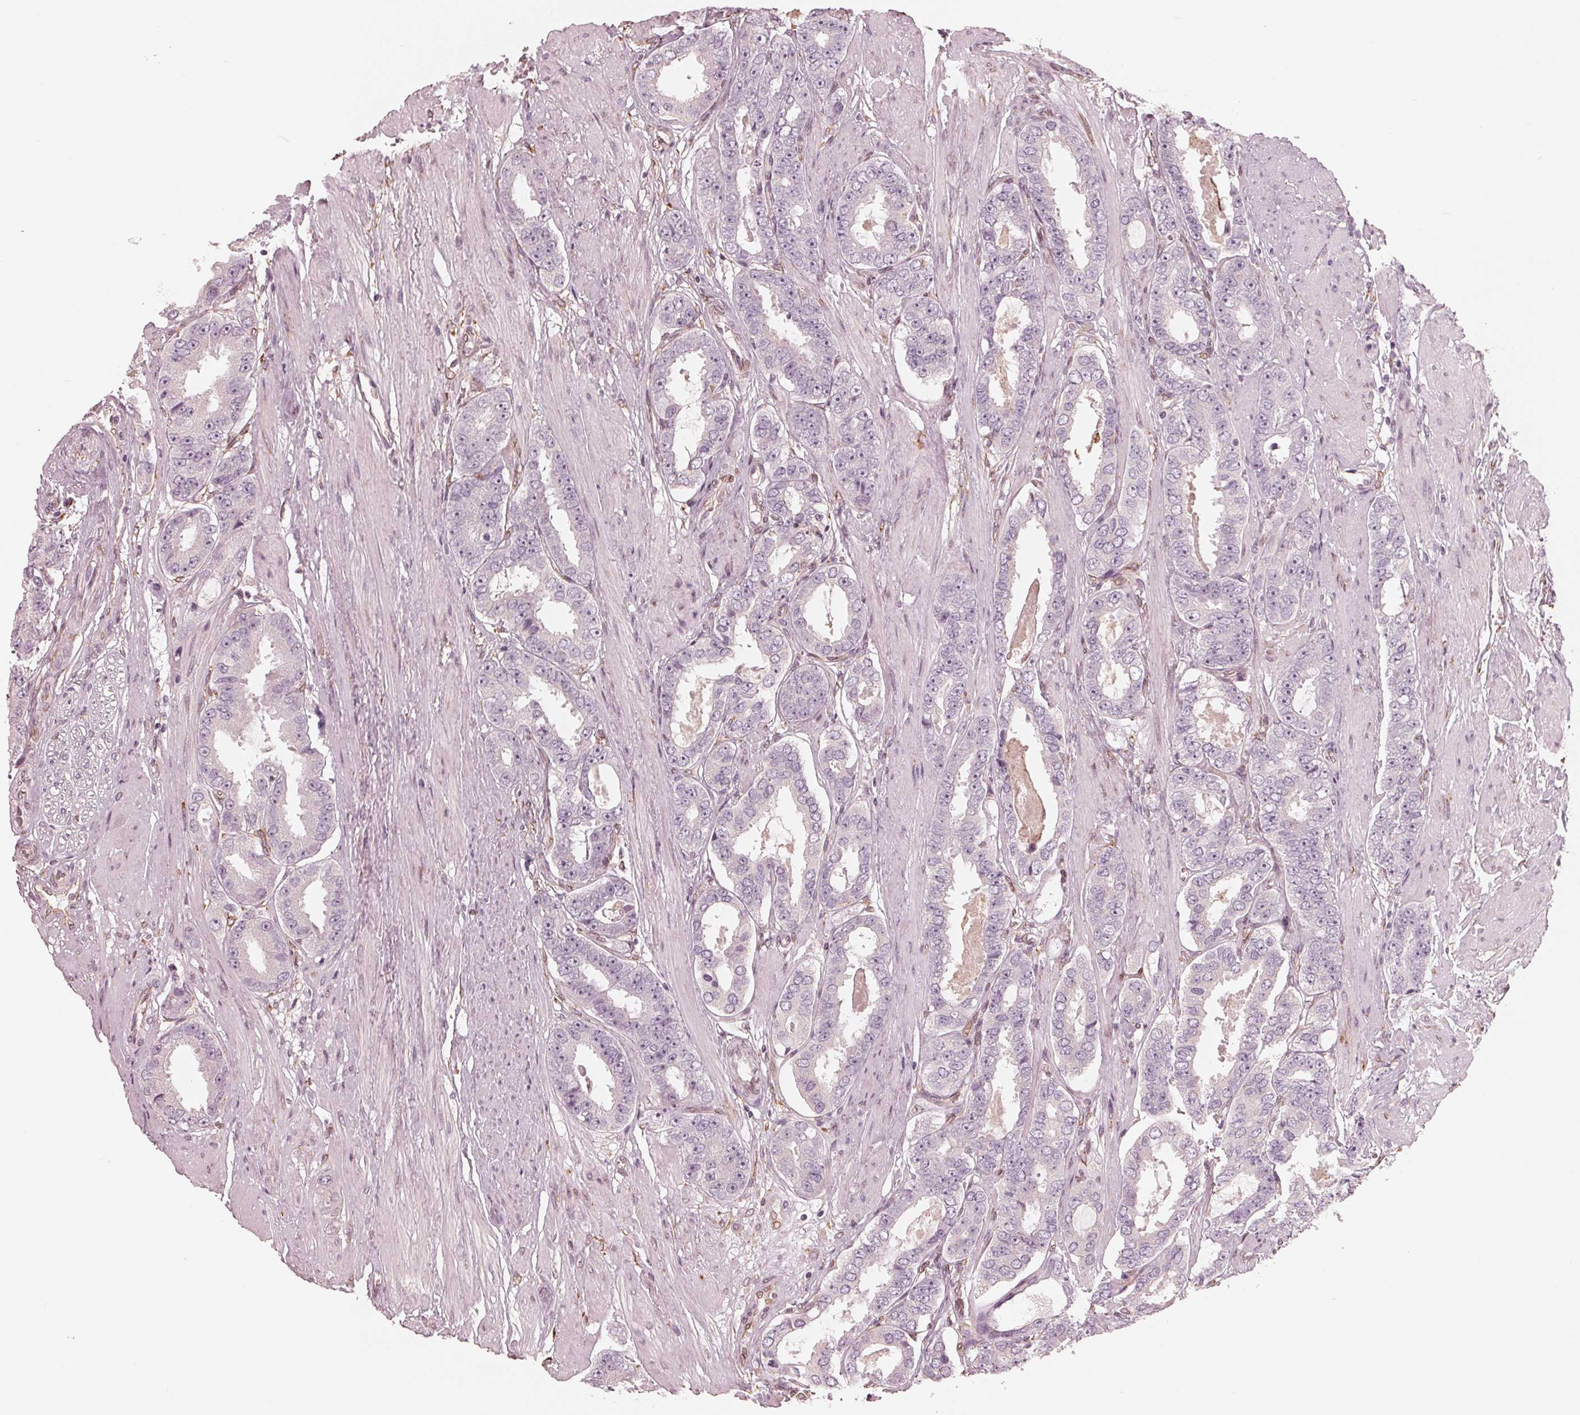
{"staining": {"intensity": "negative", "quantity": "none", "location": "none"}, "tissue": "prostate cancer", "cell_type": "Tumor cells", "image_type": "cancer", "snomed": [{"axis": "morphology", "description": "Adenocarcinoma, High grade"}, {"axis": "topography", "description": "Prostate"}], "caption": "A high-resolution micrograph shows immunohistochemistry (IHC) staining of adenocarcinoma (high-grade) (prostate), which demonstrates no significant positivity in tumor cells.", "gene": "IKBIP", "patient": {"sex": "male", "age": 63}}